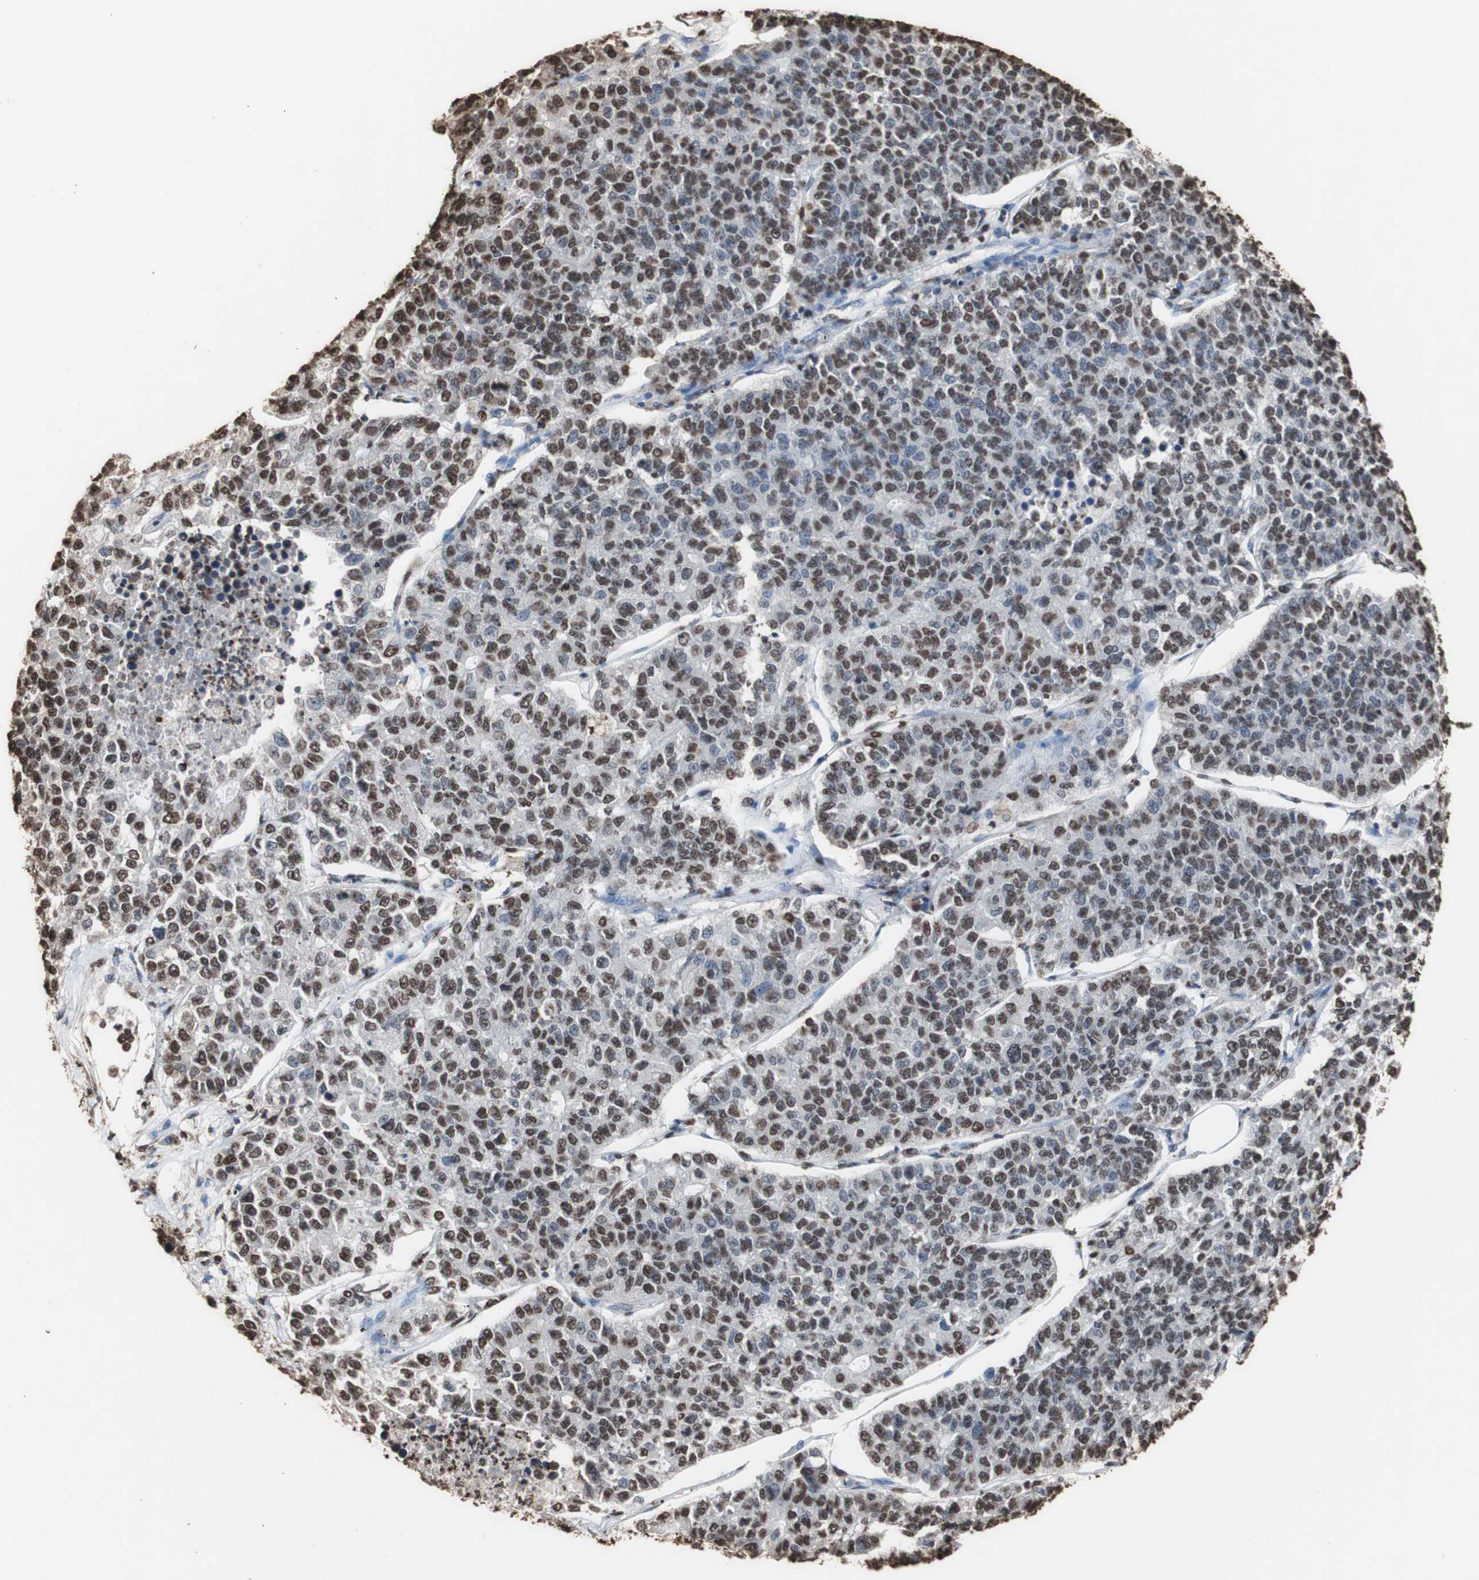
{"staining": {"intensity": "strong", "quantity": ">75%", "location": "cytoplasmic/membranous,nuclear"}, "tissue": "lung cancer", "cell_type": "Tumor cells", "image_type": "cancer", "snomed": [{"axis": "morphology", "description": "Adenocarcinoma, NOS"}, {"axis": "topography", "description": "Lung"}], "caption": "About >75% of tumor cells in human adenocarcinoma (lung) exhibit strong cytoplasmic/membranous and nuclear protein staining as visualized by brown immunohistochemical staining.", "gene": "PIDD1", "patient": {"sex": "male", "age": 49}}